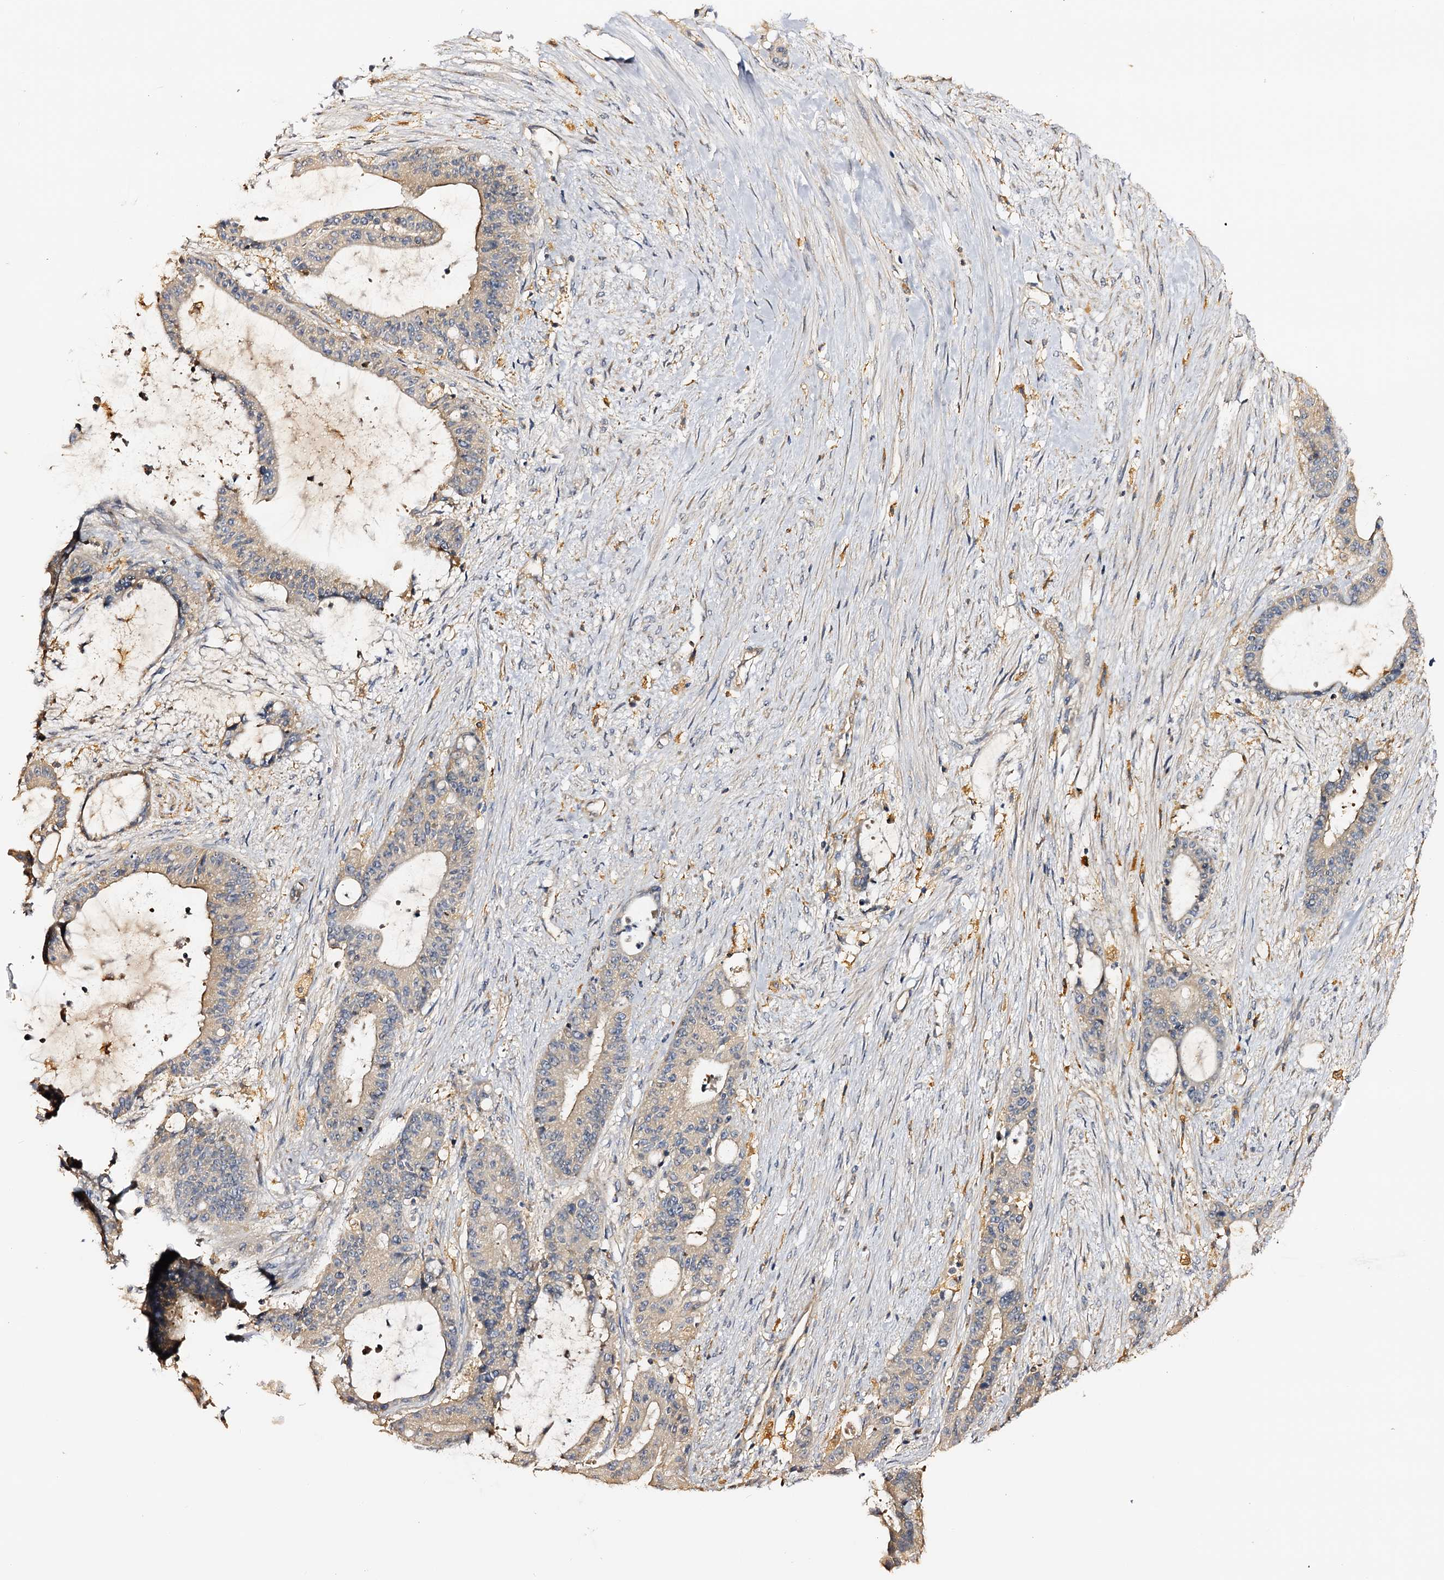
{"staining": {"intensity": "negative", "quantity": "none", "location": "none"}, "tissue": "liver cancer", "cell_type": "Tumor cells", "image_type": "cancer", "snomed": [{"axis": "morphology", "description": "Normal tissue, NOS"}, {"axis": "morphology", "description": "Cholangiocarcinoma"}, {"axis": "topography", "description": "Liver"}, {"axis": "topography", "description": "Peripheral nerve tissue"}], "caption": "DAB (3,3'-diaminobenzidine) immunohistochemical staining of liver cancer (cholangiocarcinoma) reveals no significant staining in tumor cells.", "gene": "DMXL2", "patient": {"sex": "female", "age": 73}}